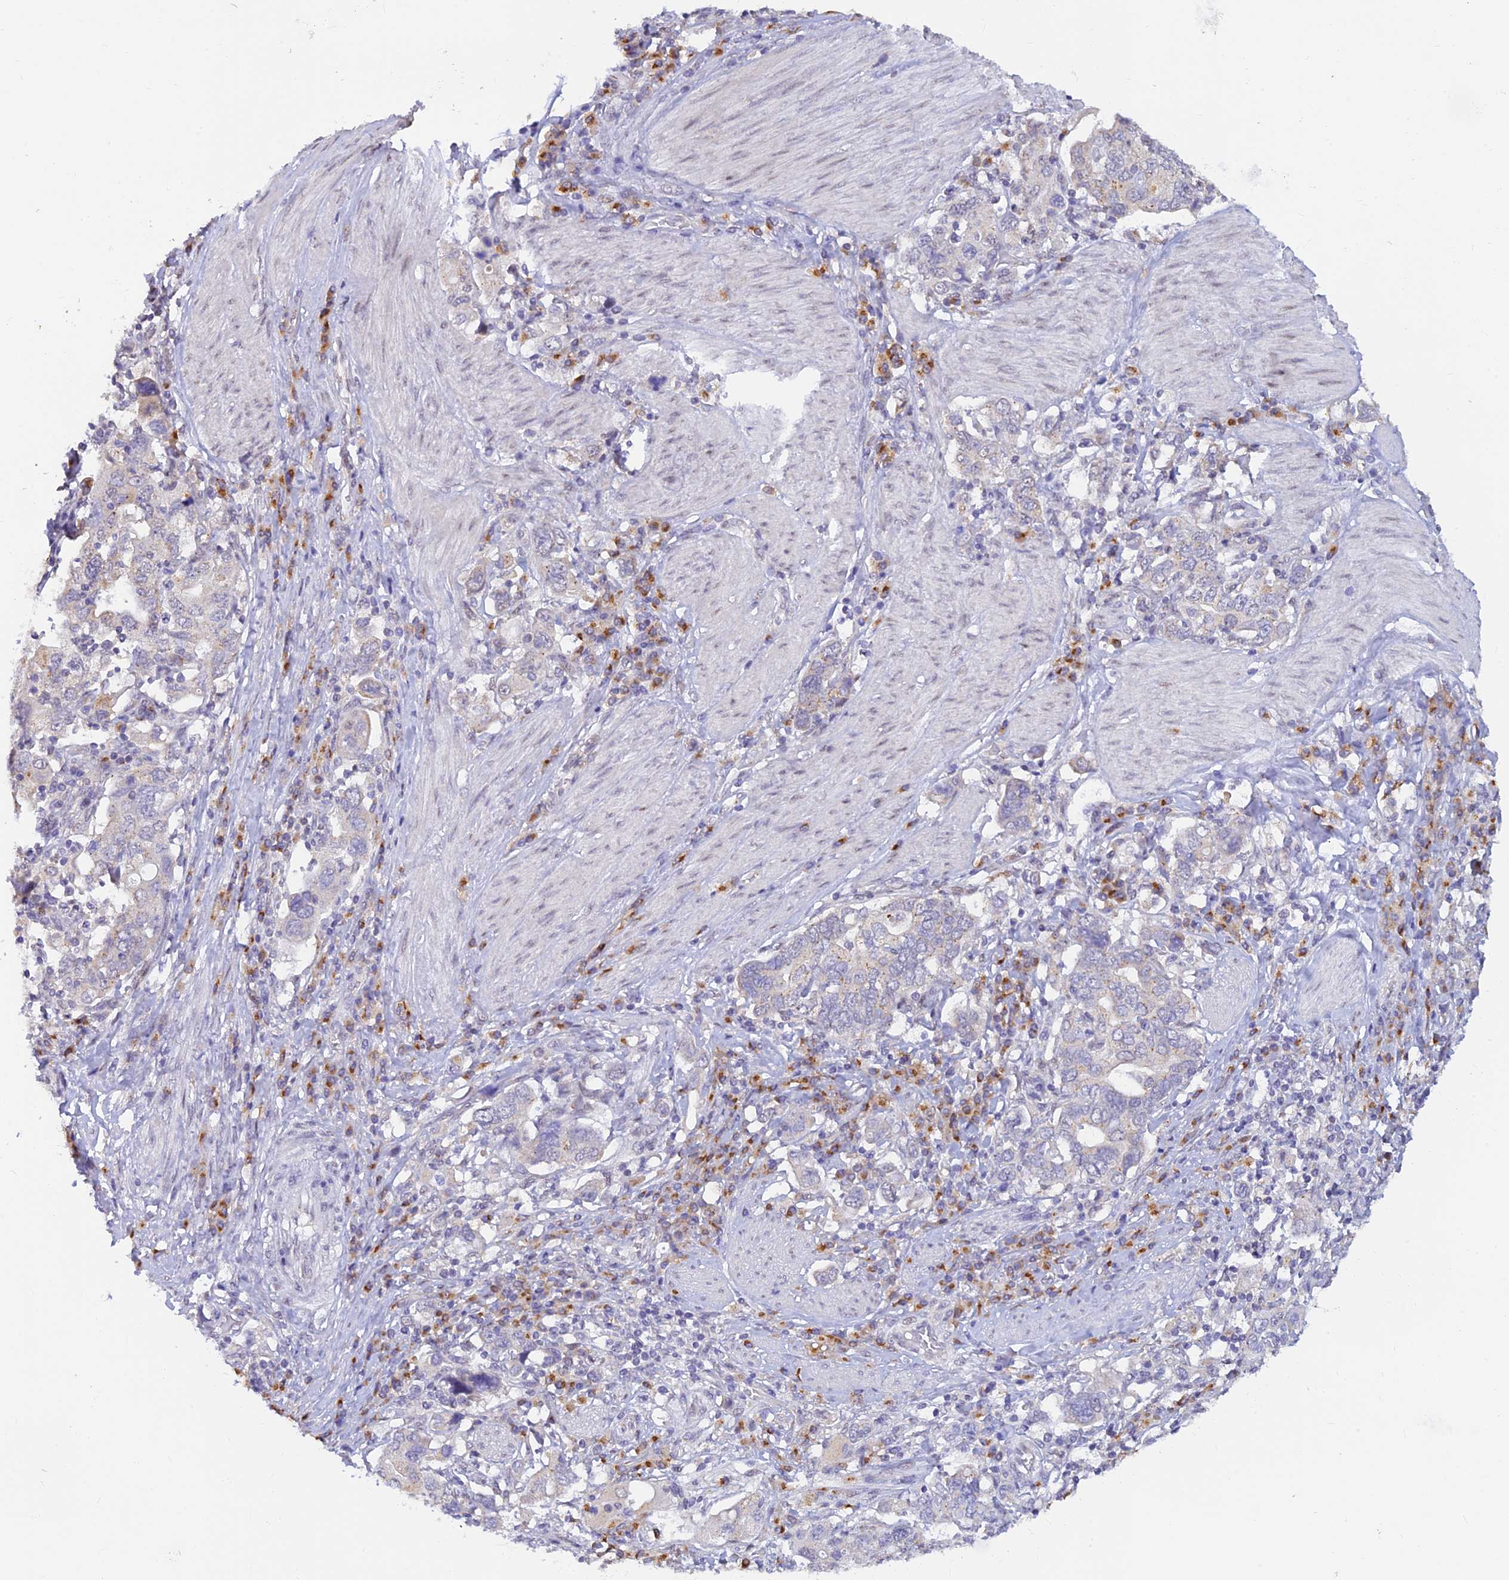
{"staining": {"intensity": "negative", "quantity": "none", "location": "none"}, "tissue": "stomach cancer", "cell_type": "Tumor cells", "image_type": "cancer", "snomed": [{"axis": "morphology", "description": "Adenocarcinoma, NOS"}, {"axis": "topography", "description": "Stomach, upper"}, {"axis": "topography", "description": "Stomach"}], "caption": "Human adenocarcinoma (stomach) stained for a protein using immunohistochemistry exhibits no expression in tumor cells.", "gene": "INKA1", "patient": {"sex": "male", "age": 62}}